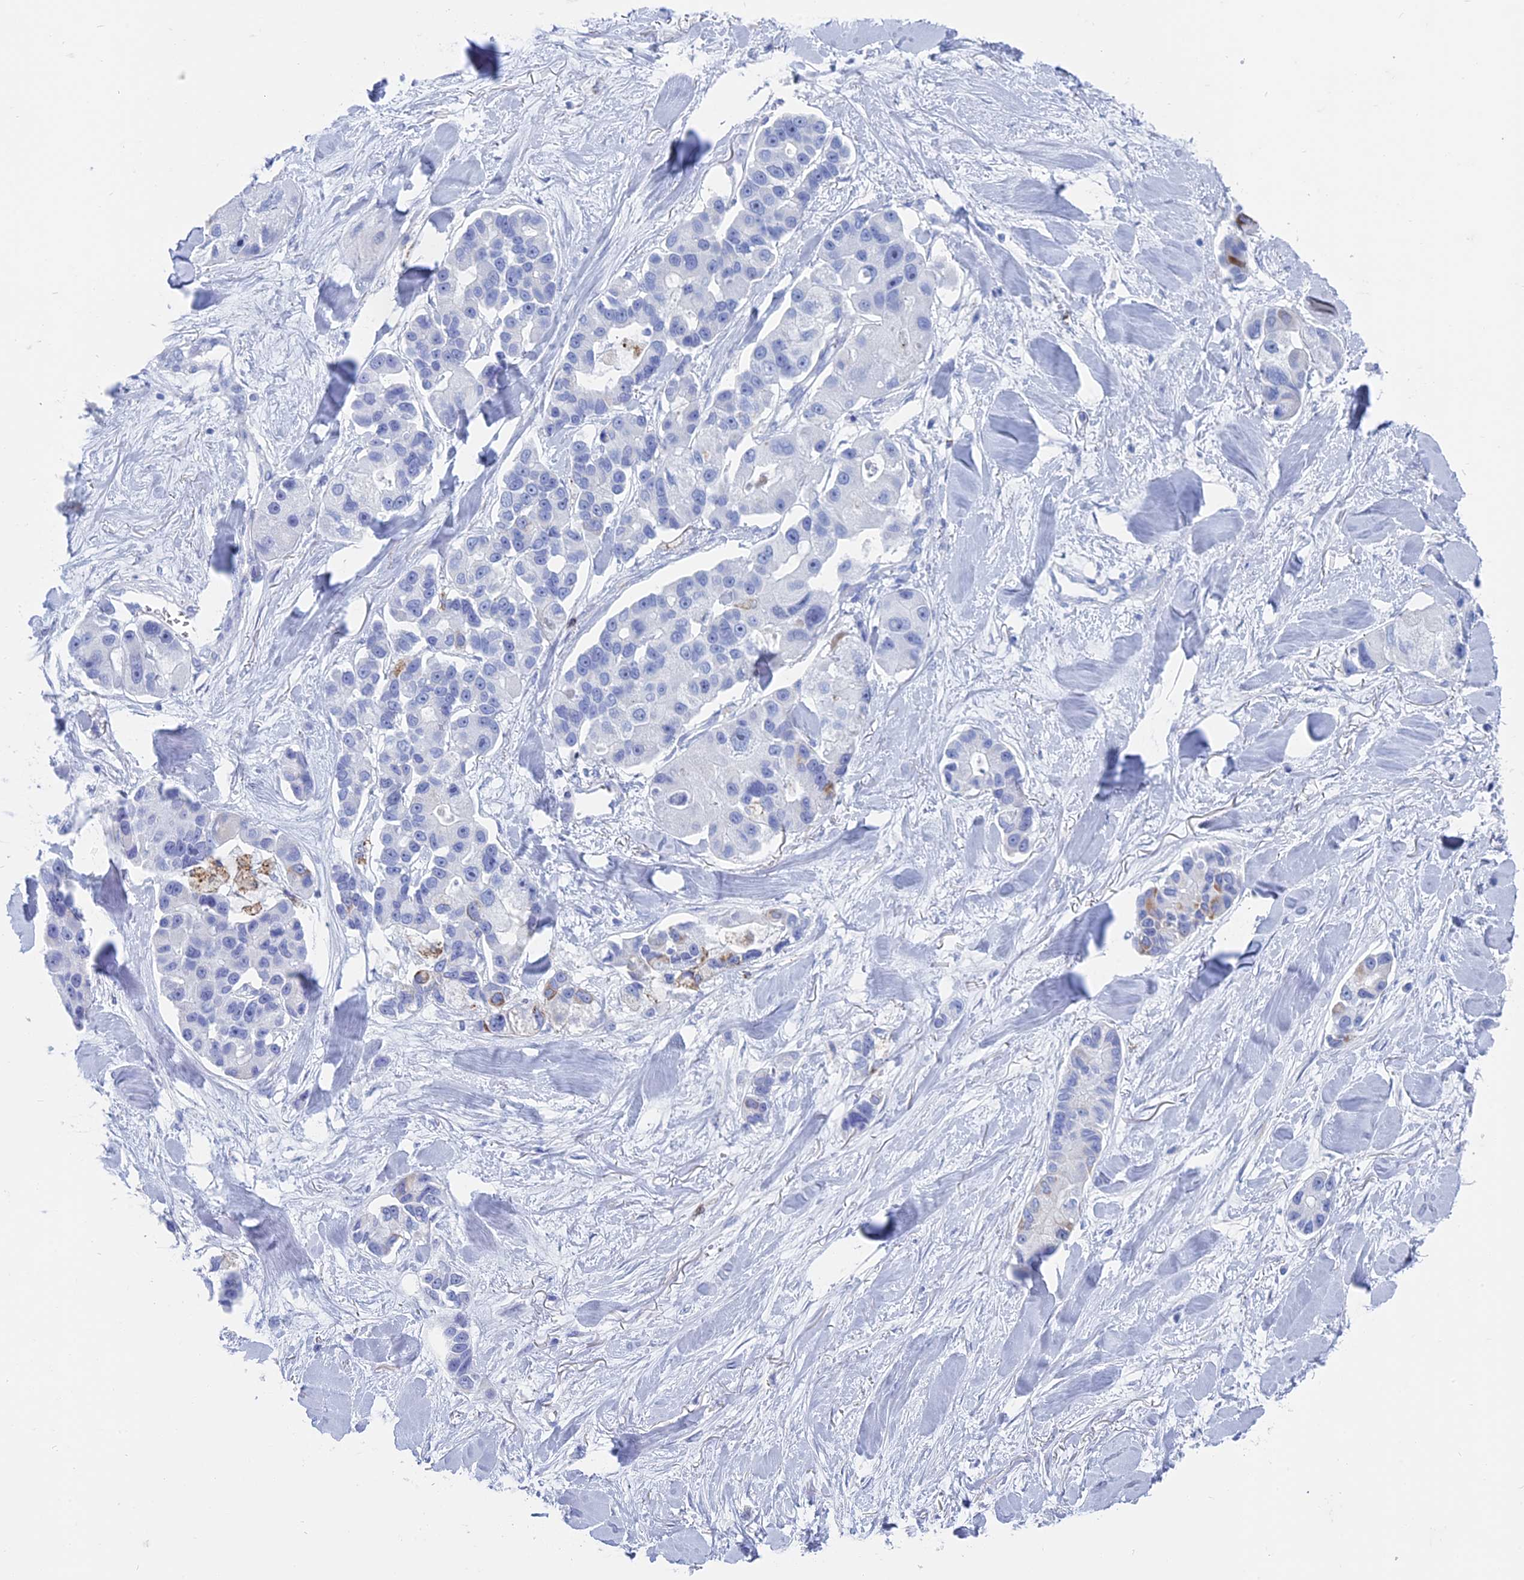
{"staining": {"intensity": "negative", "quantity": "none", "location": "none"}, "tissue": "lung cancer", "cell_type": "Tumor cells", "image_type": "cancer", "snomed": [{"axis": "morphology", "description": "Adenocarcinoma, NOS"}, {"axis": "topography", "description": "Lung"}], "caption": "Photomicrograph shows no significant protein positivity in tumor cells of adenocarcinoma (lung).", "gene": "ALMS1", "patient": {"sex": "female", "age": 54}}